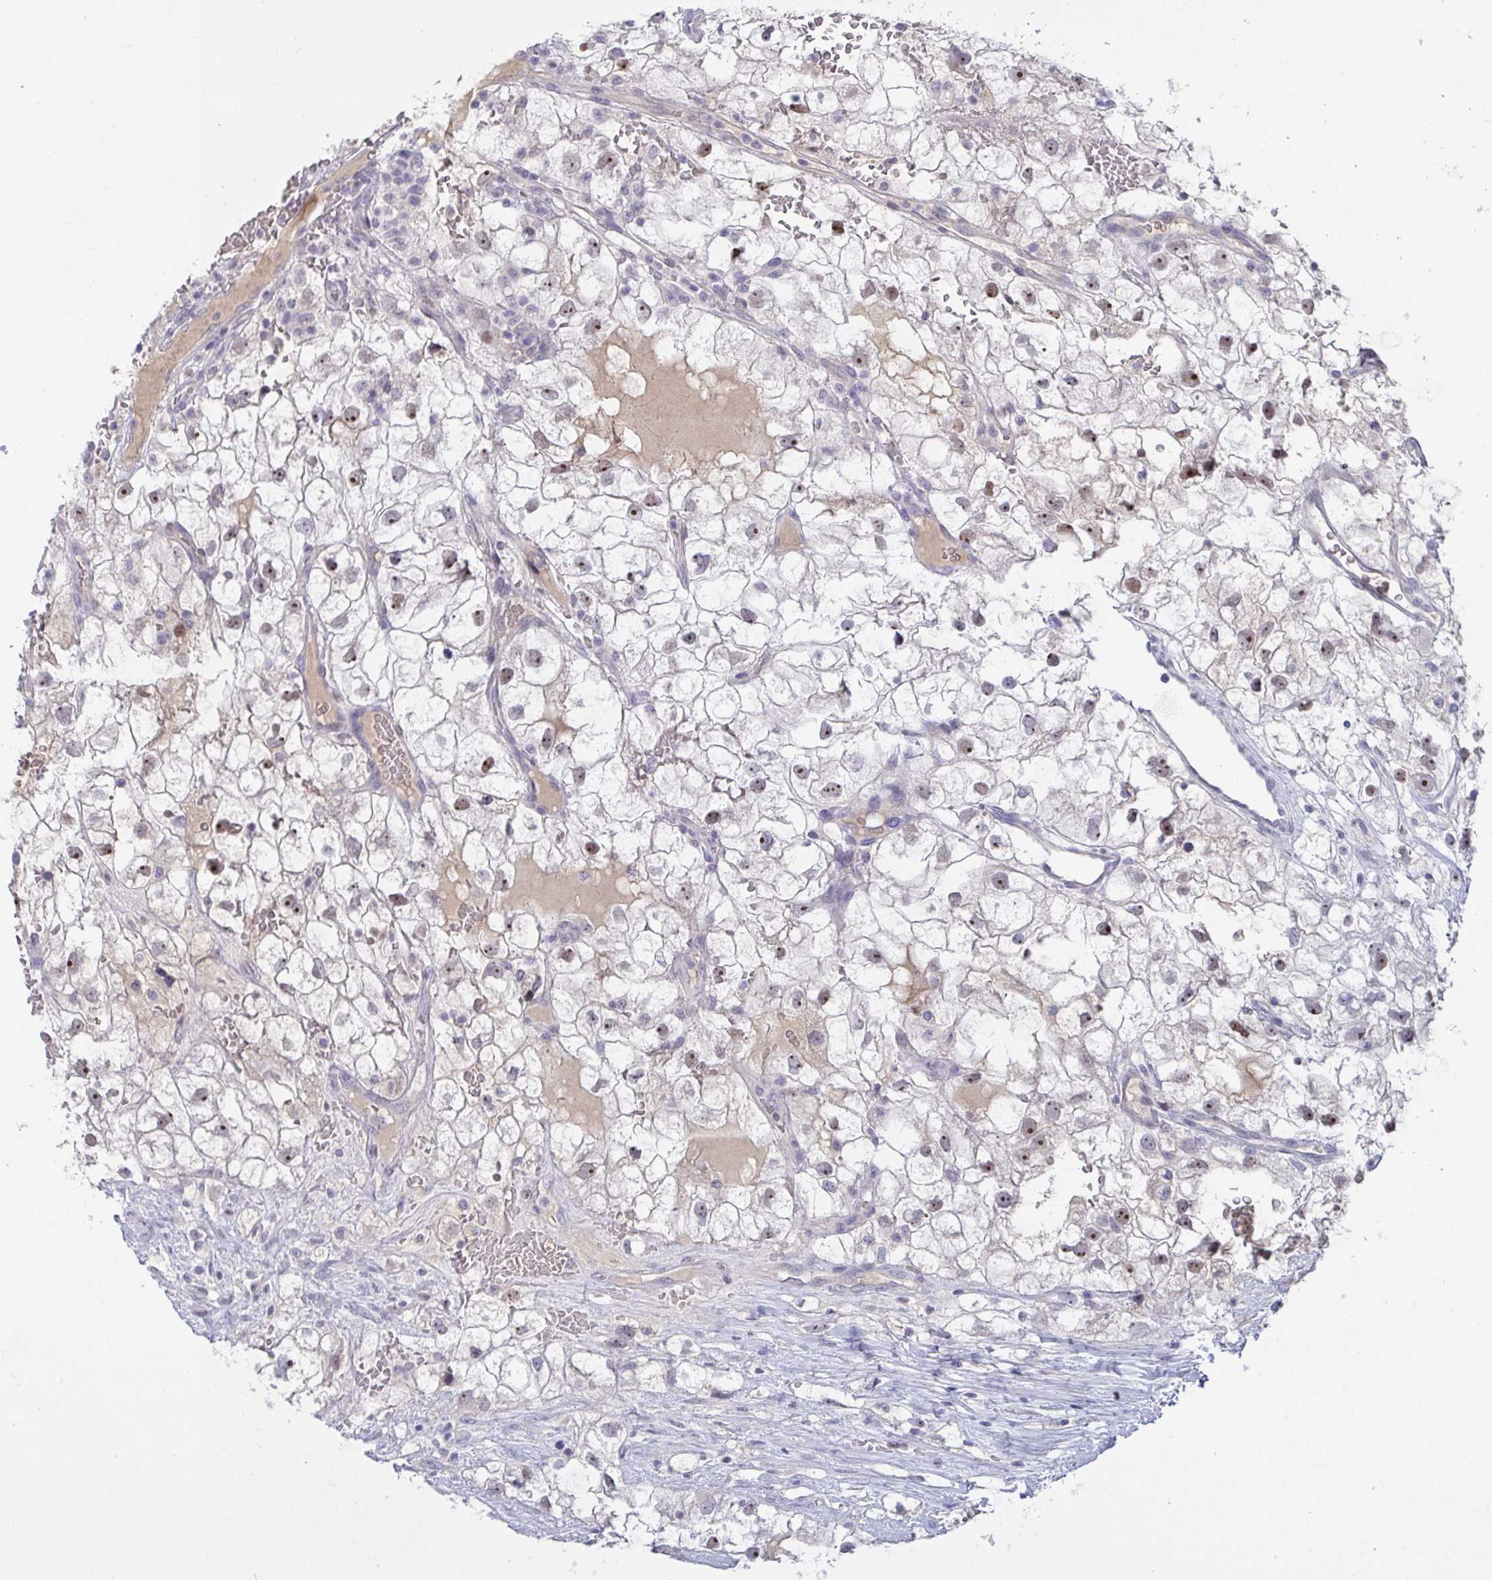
{"staining": {"intensity": "moderate", "quantity": "25%-75%", "location": "nuclear"}, "tissue": "renal cancer", "cell_type": "Tumor cells", "image_type": "cancer", "snomed": [{"axis": "morphology", "description": "Adenocarcinoma, NOS"}, {"axis": "topography", "description": "Kidney"}], "caption": "Brown immunohistochemical staining in renal cancer (adenocarcinoma) demonstrates moderate nuclear expression in approximately 25%-75% of tumor cells.", "gene": "MYC", "patient": {"sex": "male", "age": 59}}